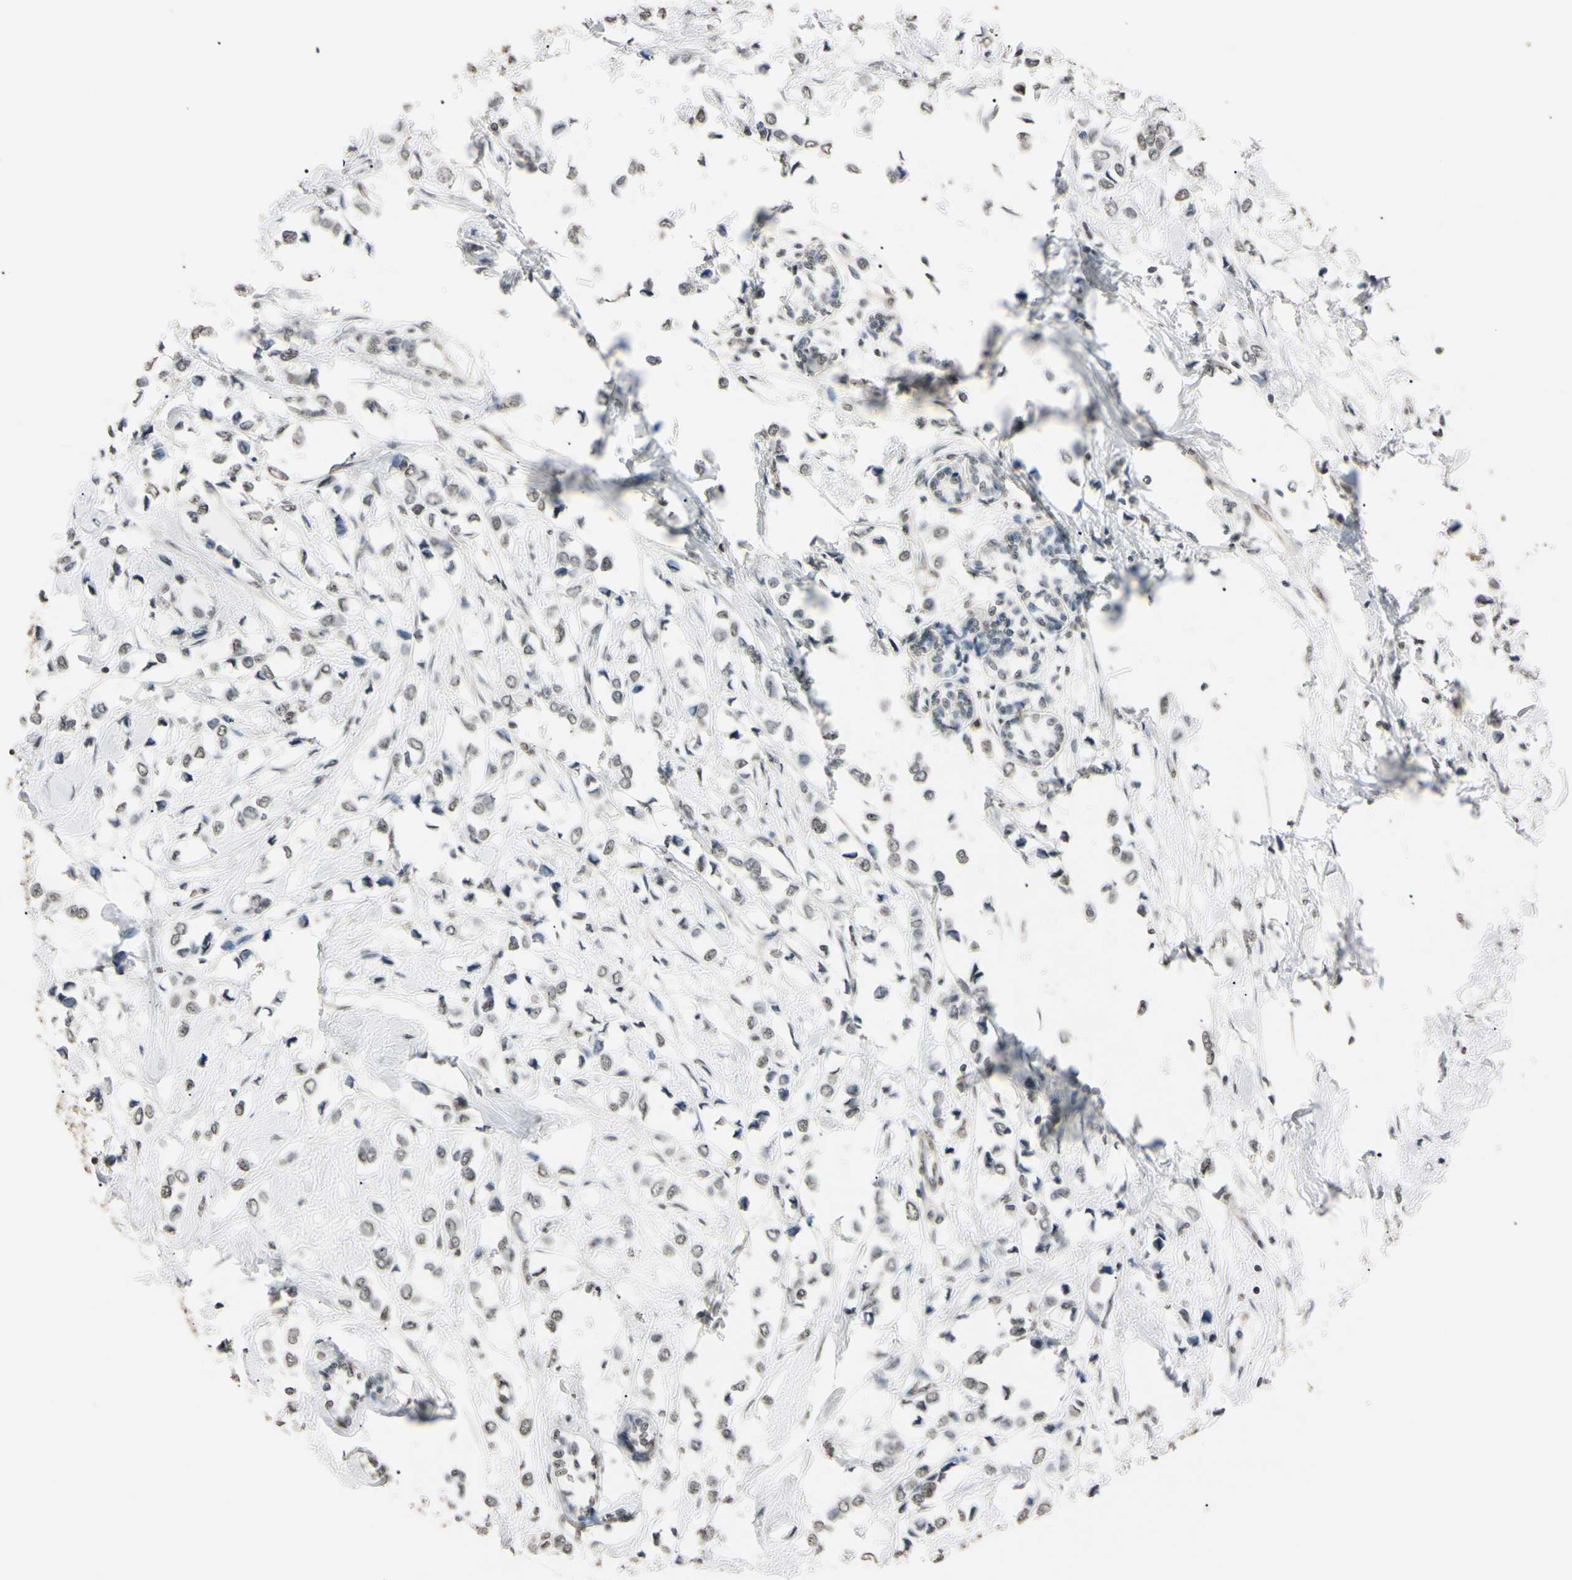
{"staining": {"intensity": "weak", "quantity": "25%-75%", "location": "nuclear"}, "tissue": "breast cancer", "cell_type": "Tumor cells", "image_type": "cancer", "snomed": [{"axis": "morphology", "description": "Lobular carcinoma"}, {"axis": "topography", "description": "Breast"}], "caption": "Breast cancer tissue displays weak nuclear positivity in approximately 25%-75% of tumor cells Ihc stains the protein in brown and the nuclei are stained blue.", "gene": "CDC45", "patient": {"sex": "female", "age": 51}}